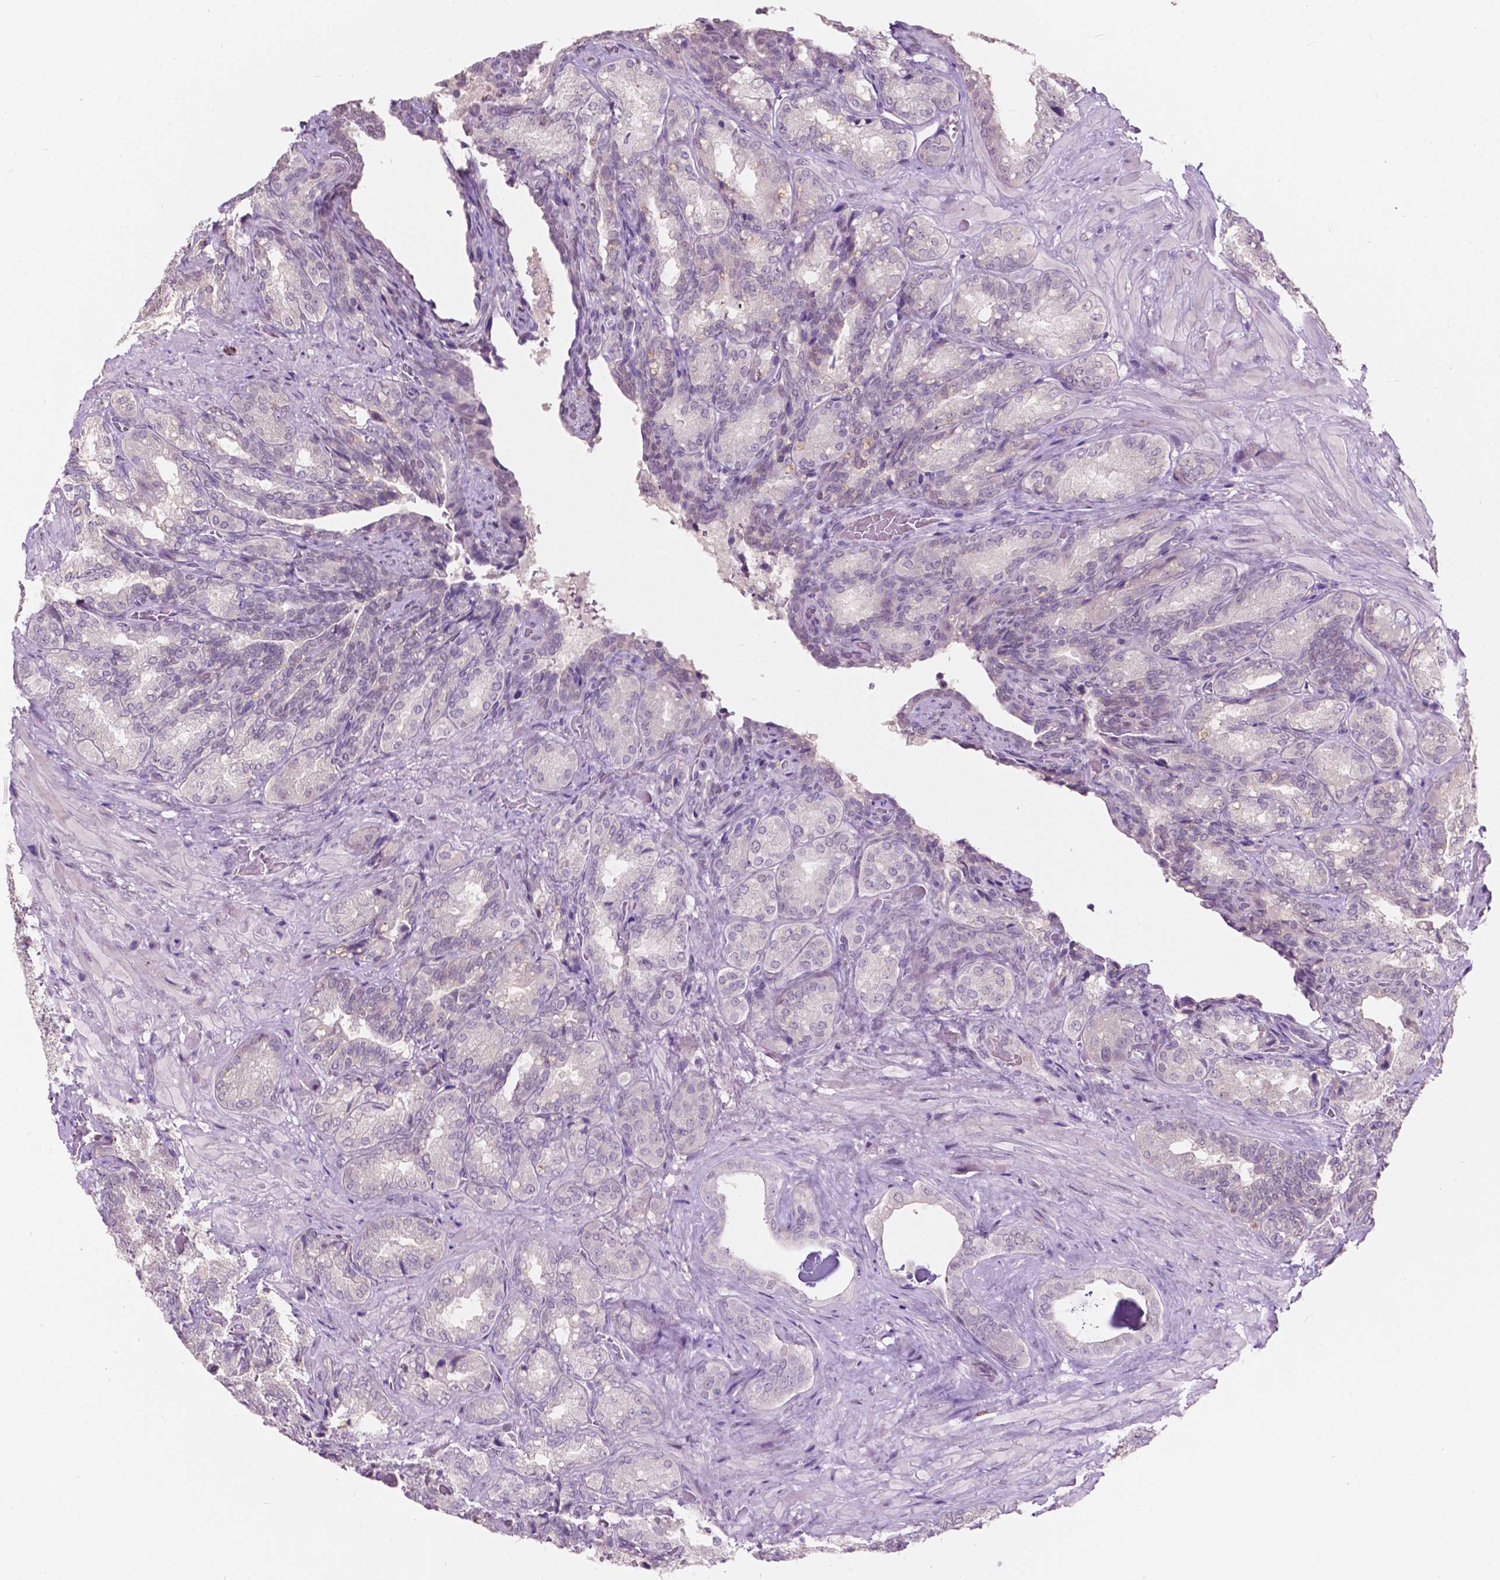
{"staining": {"intensity": "negative", "quantity": "none", "location": "none"}, "tissue": "seminal vesicle", "cell_type": "Glandular cells", "image_type": "normal", "snomed": [{"axis": "morphology", "description": "Normal tissue, NOS"}, {"axis": "topography", "description": "Seminal veicle"}], "caption": "Immunohistochemical staining of benign seminal vesicle reveals no significant positivity in glandular cells.", "gene": "TM6SF2", "patient": {"sex": "male", "age": 68}}